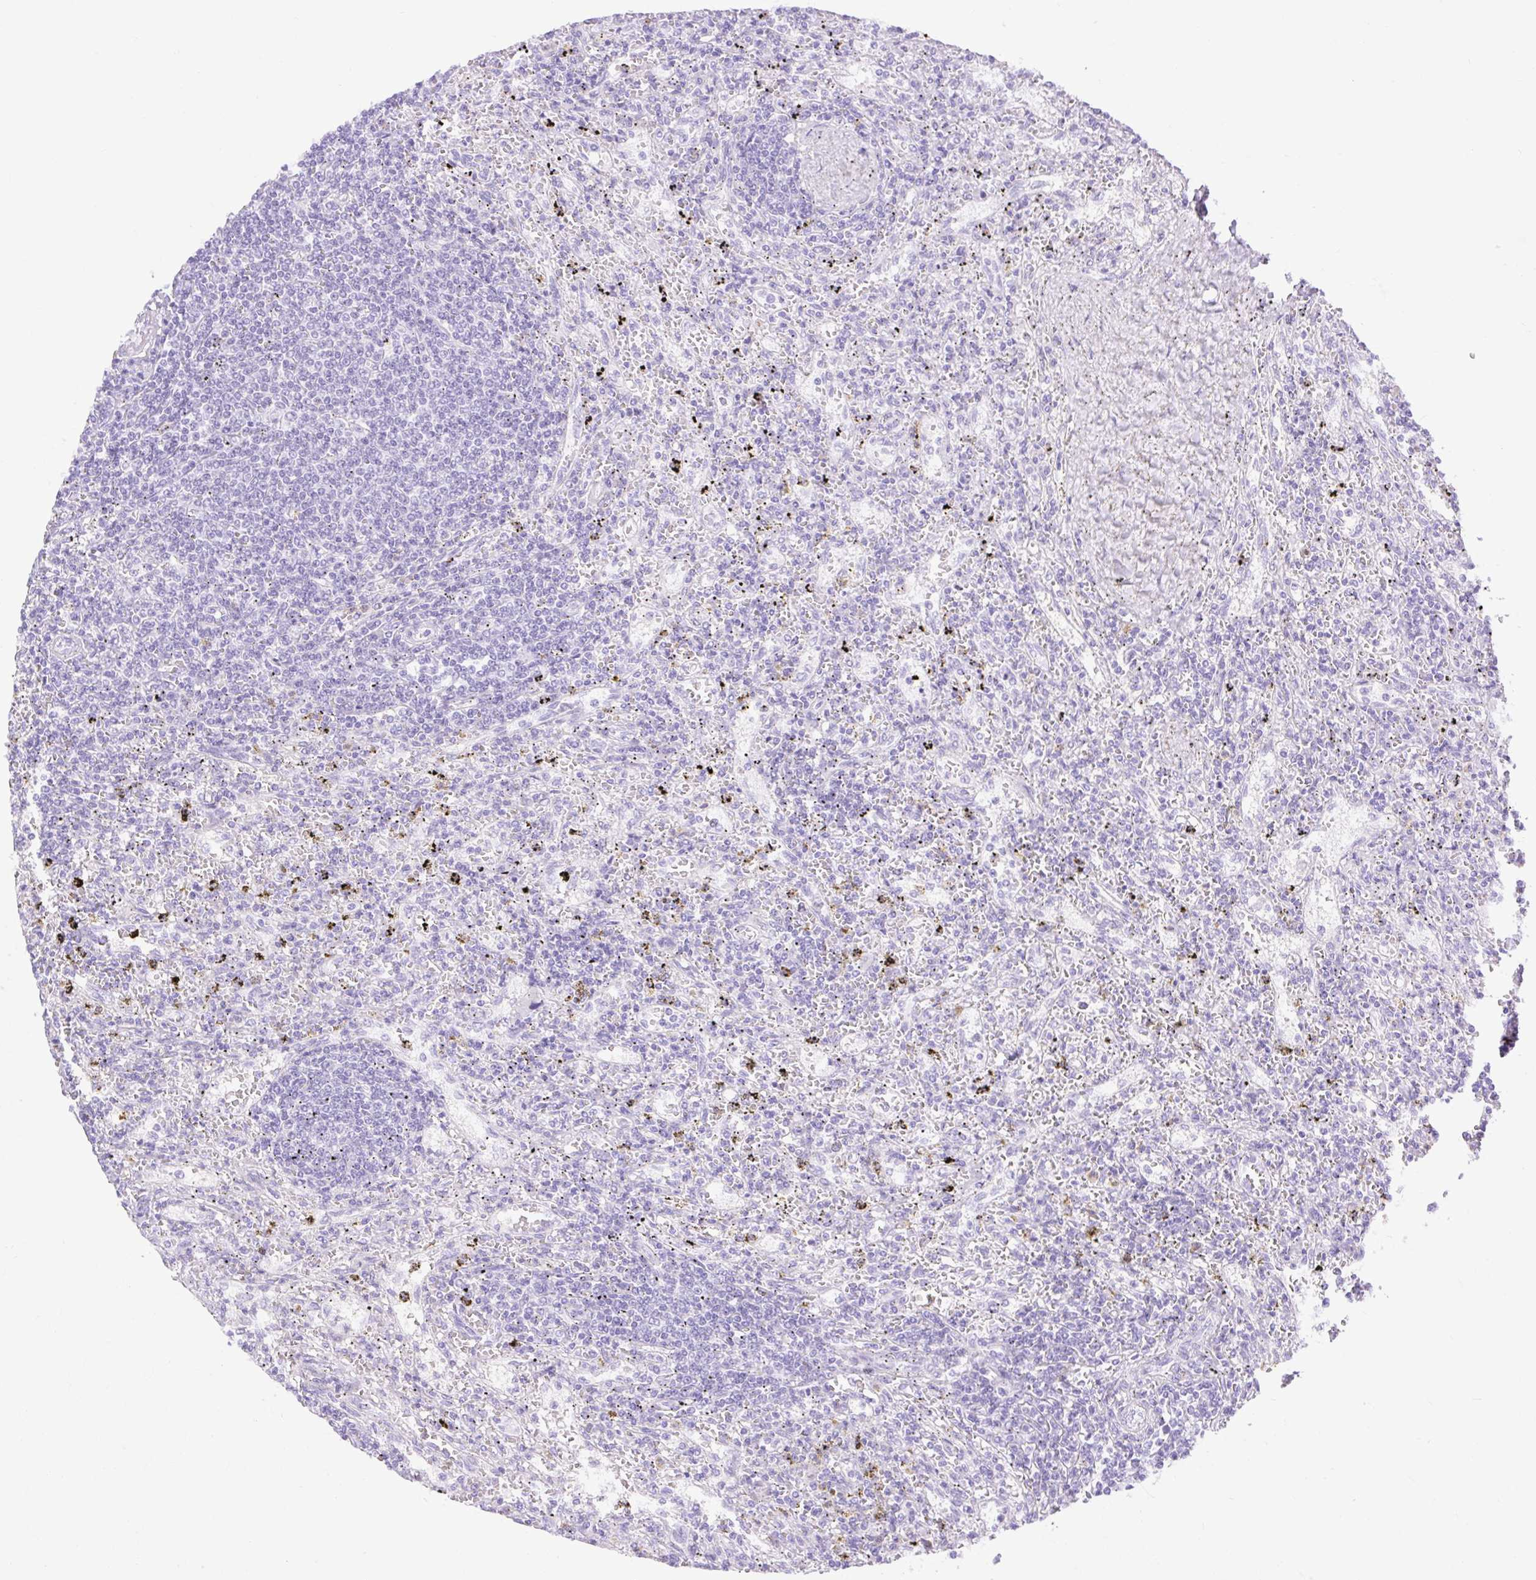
{"staining": {"intensity": "negative", "quantity": "none", "location": "none"}, "tissue": "lymphoma", "cell_type": "Tumor cells", "image_type": "cancer", "snomed": [{"axis": "morphology", "description": "Malignant lymphoma, non-Hodgkin's type, Low grade"}, {"axis": "topography", "description": "Spleen"}], "caption": "Human malignant lymphoma, non-Hodgkin's type (low-grade) stained for a protein using immunohistochemistry exhibits no expression in tumor cells.", "gene": "SLC25A40", "patient": {"sex": "male", "age": 76}}